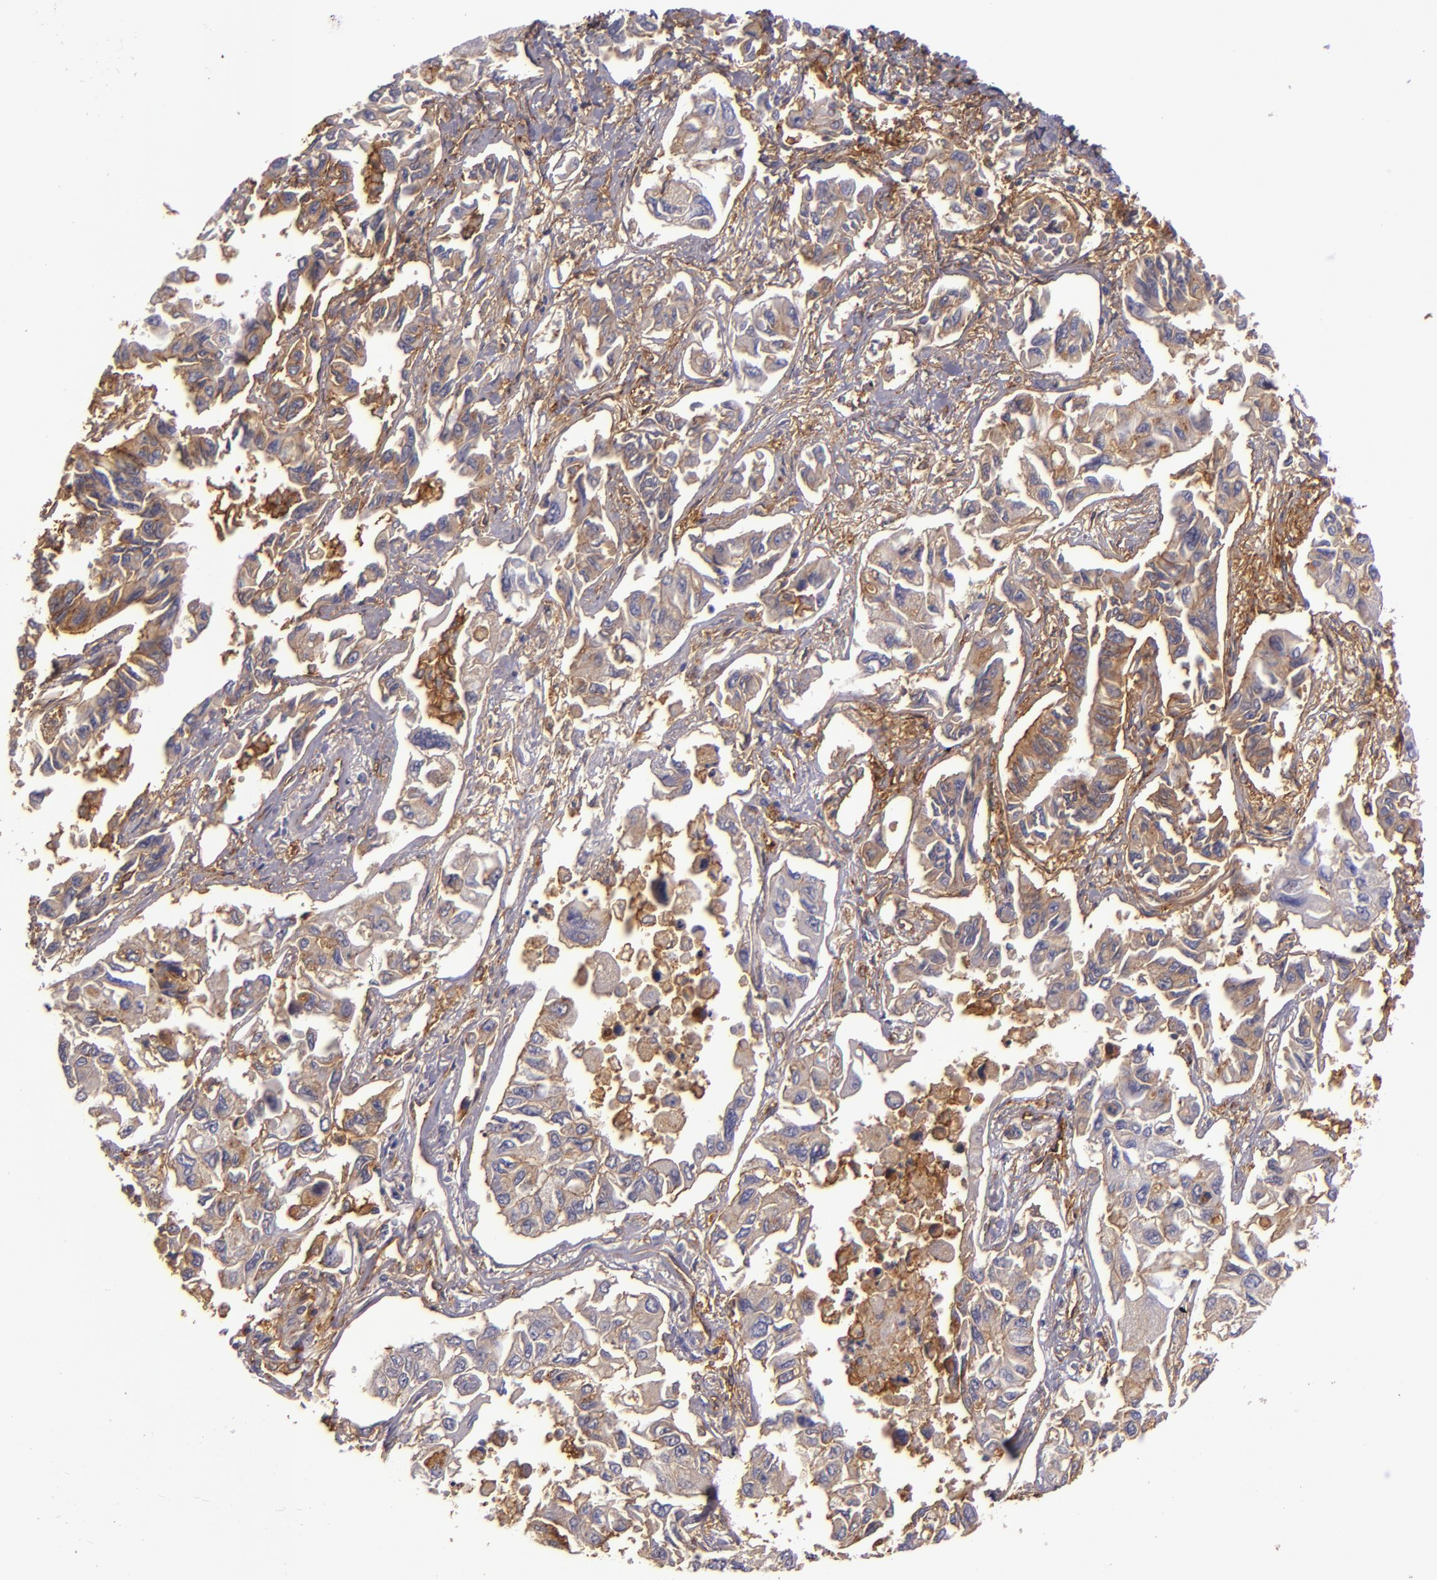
{"staining": {"intensity": "moderate", "quantity": ">75%", "location": "cytoplasmic/membranous"}, "tissue": "lung cancer", "cell_type": "Tumor cells", "image_type": "cancer", "snomed": [{"axis": "morphology", "description": "Adenocarcinoma, NOS"}, {"axis": "topography", "description": "Lung"}], "caption": "Lung adenocarcinoma stained with immunohistochemistry (IHC) reveals moderate cytoplasmic/membranous positivity in approximately >75% of tumor cells.", "gene": "CD9", "patient": {"sex": "male", "age": 64}}